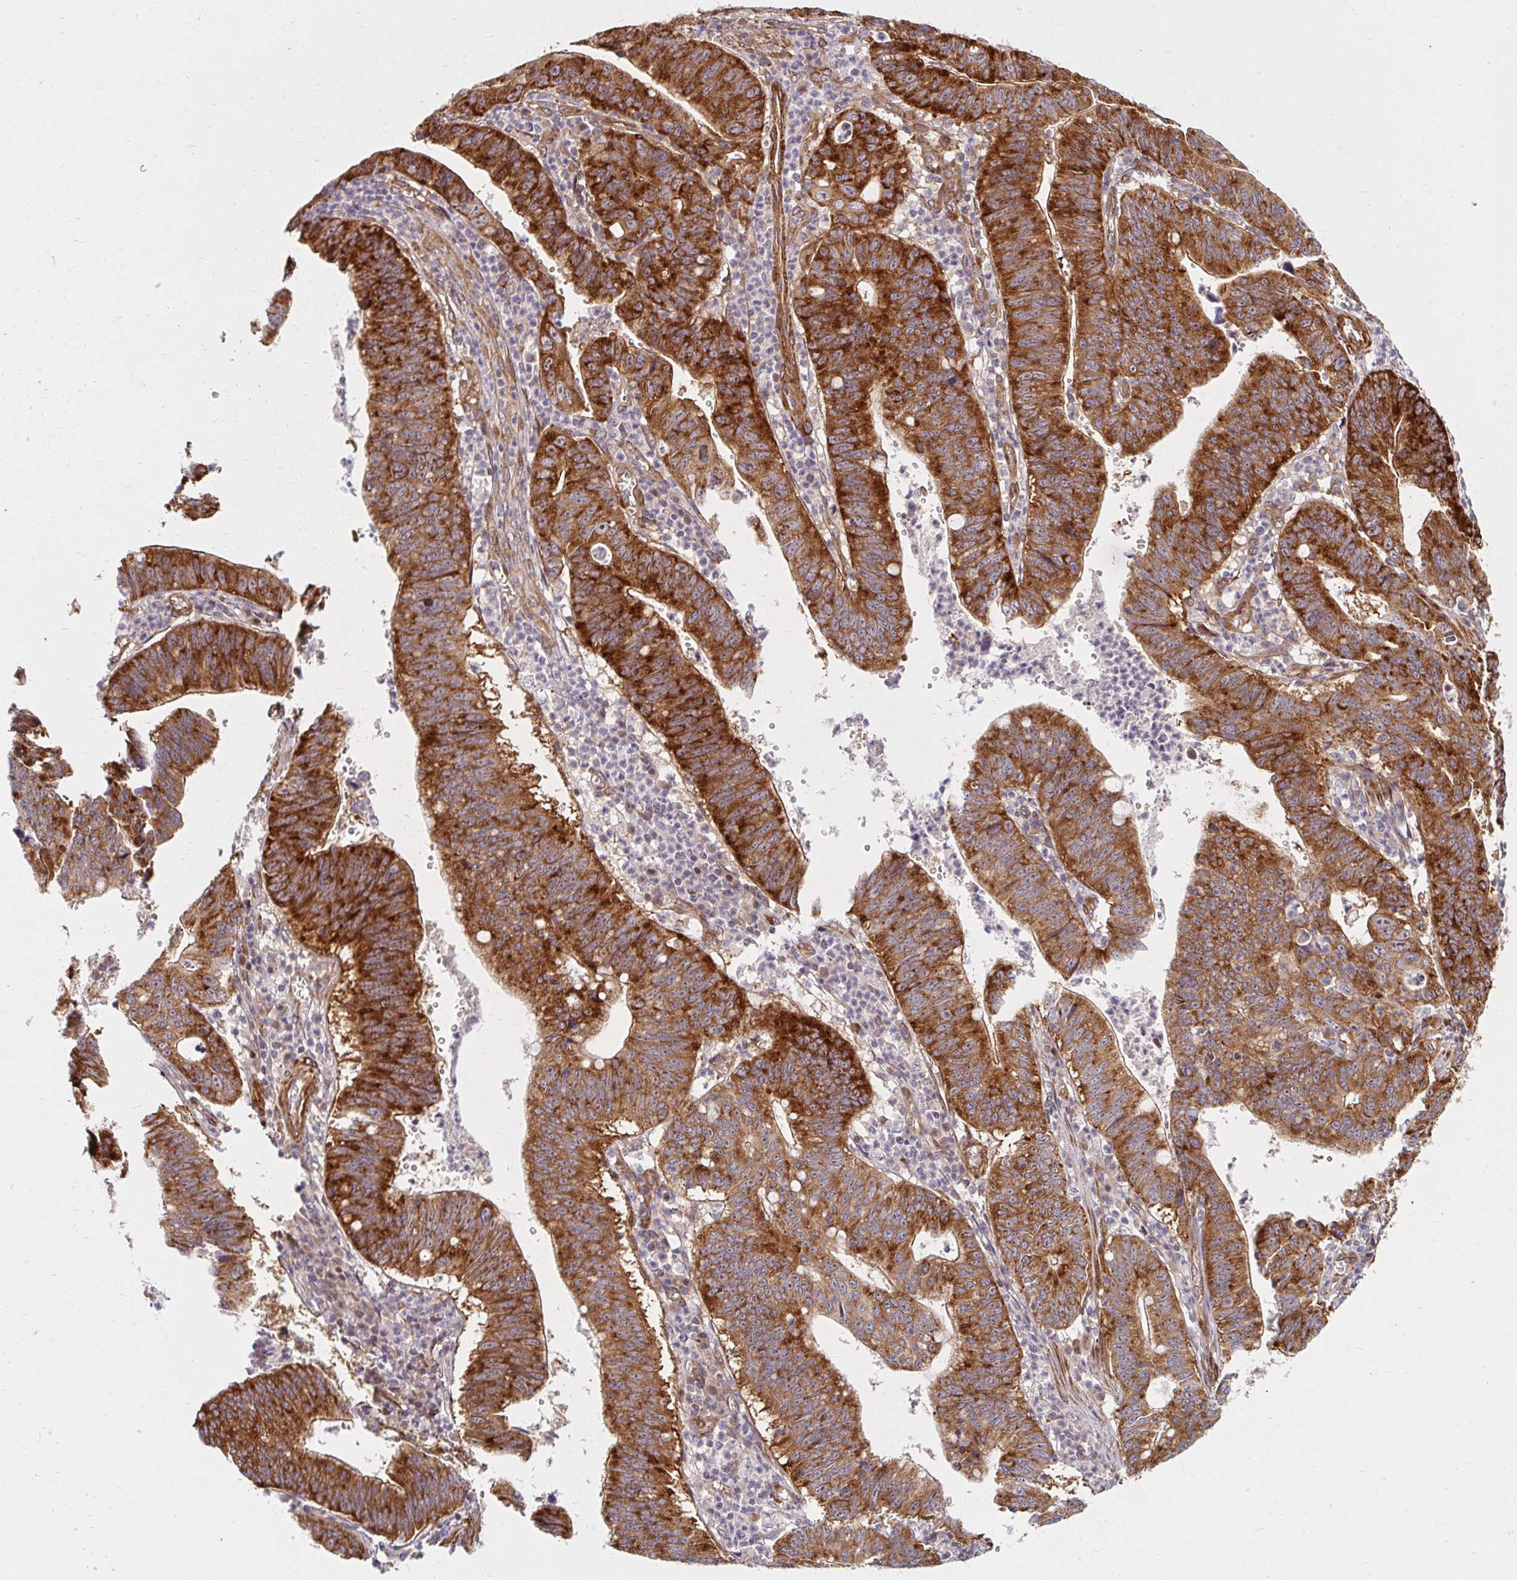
{"staining": {"intensity": "strong", "quantity": ">75%", "location": "cytoplasmic/membranous"}, "tissue": "stomach cancer", "cell_type": "Tumor cells", "image_type": "cancer", "snomed": [{"axis": "morphology", "description": "Adenocarcinoma, NOS"}, {"axis": "topography", "description": "Stomach"}], "caption": "DAB (3,3'-diaminobenzidine) immunohistochemical staining of stomach adenocarcinoma exhibits strong cytoplasmic/membranous protein positivity in approximately >75% of tumor cells.", "gene": "BTF3", "patient": {"sex": "male", "age": 59}}